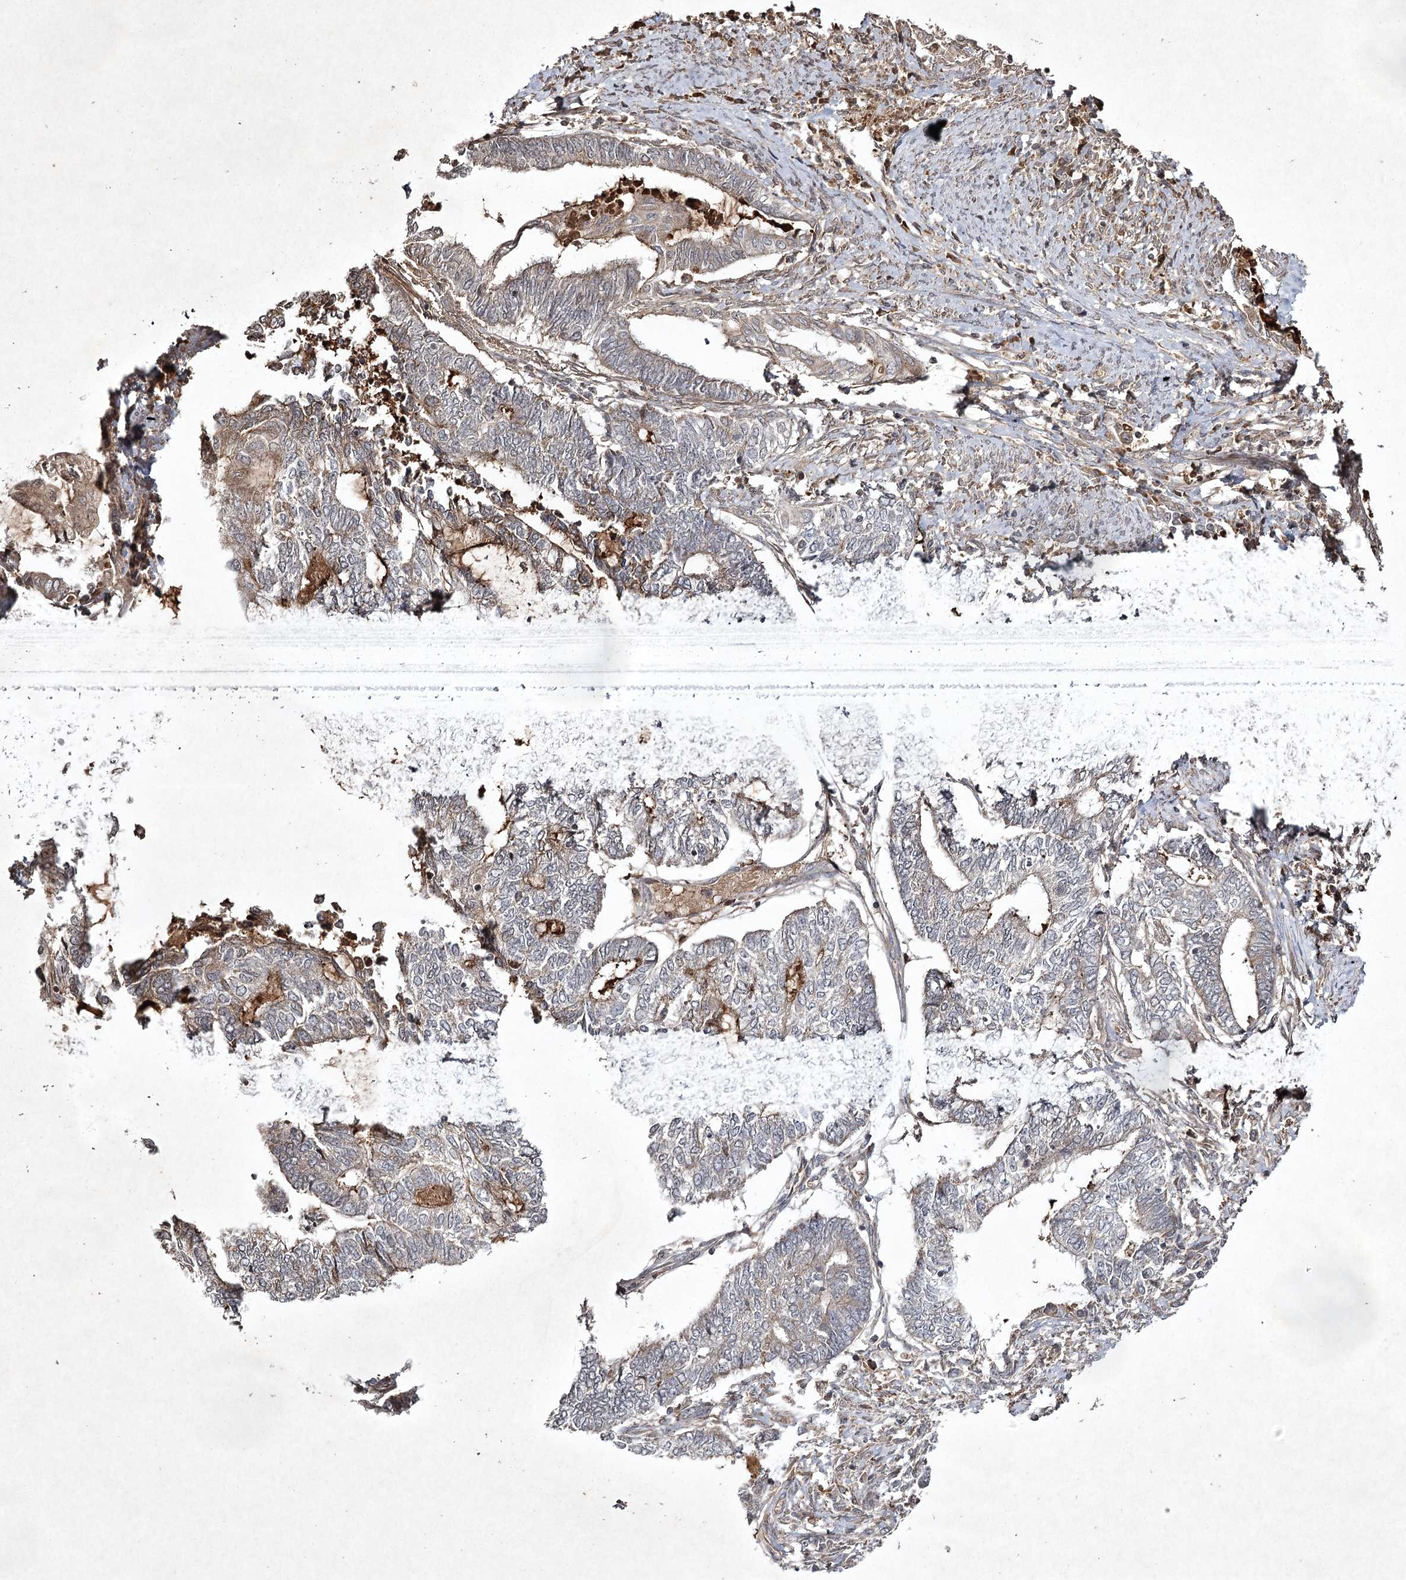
{"staining": {"intensity": "moderate", "quantity": "<25%", "location": "cytoplasmic/membranous"}, "tissue": "endometrial cancer", "cell_type": "Tumor cells", "image_type": "cancer", "snomed": [{"axis": "morphology", "description": "Adenocarcinoma, NOS"}, {"axis": "topography", "description": "Uterus"}, {"axis": "topography", "description": "Endometrium"}], "caption": "Endometrial cancer tissue displays moderate cytoplasmic/membranous staining in approximately <25% of tumor cells, visualized by immunohistochemistry. (IHC, brightfield microscopy, high magnification).", "gene": "CYP2B6", "patient": {"sex": "female", "age": 70}}